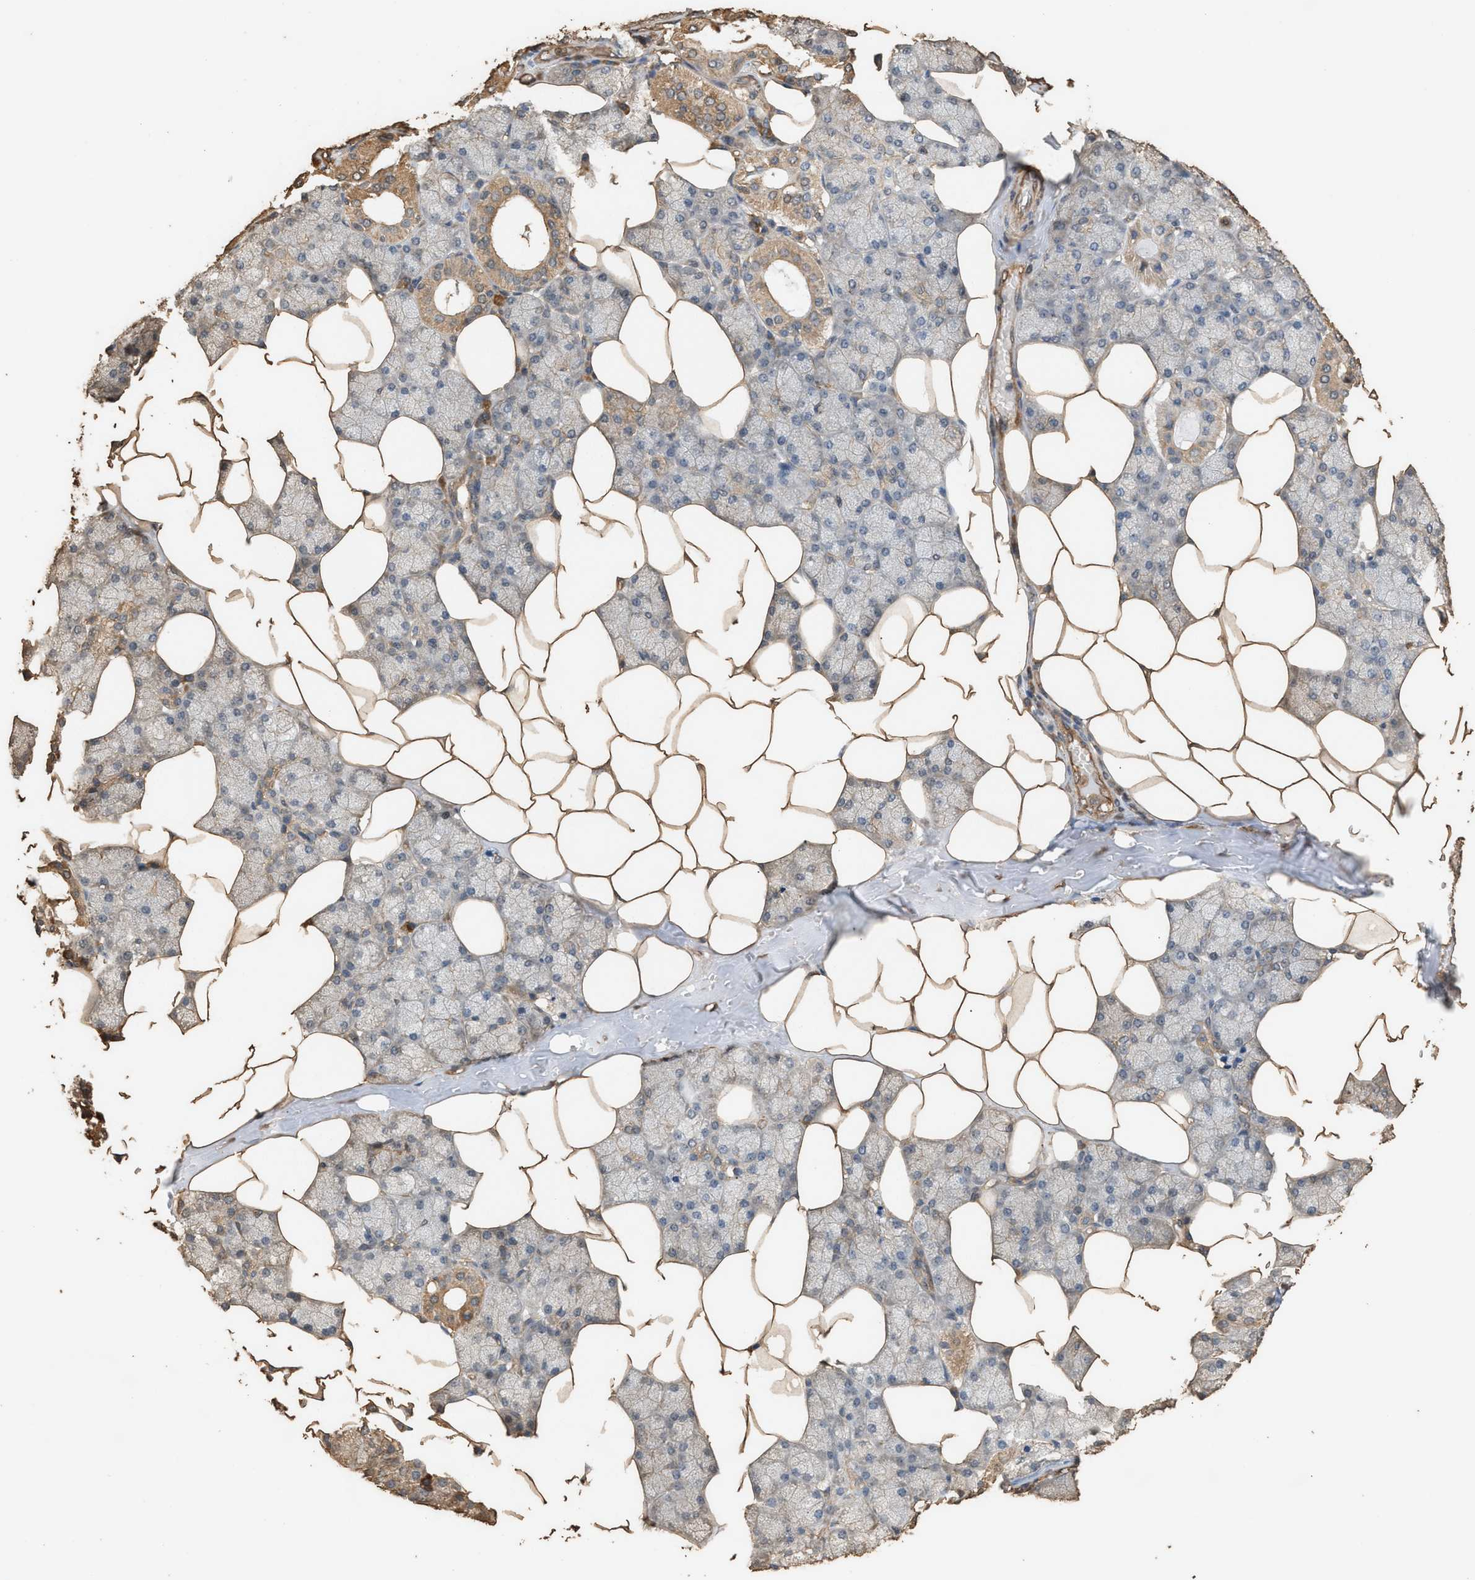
{"staining": {"intensity": "weak", "quantity": "25%-75%", "location": "cytoplasmic/membranous"}, "tissue": "salivary gland", "cell_type": "Glandular cells", "image_type": "normal", "snomed": [{"axis": "morphology", "description": "Normal tissue, NOS"}, {"axis": "topography", "description": "Salivary gland"}], "caption": "Approximately 25%-75% of glandular cells in normal salivary gland exhibit weak cytoplasmic/membranous protein staining as visualized by brown immunohistochemical staining.", "gene": "DCAF7", "patient": {"sex": "male", "age": 62}}